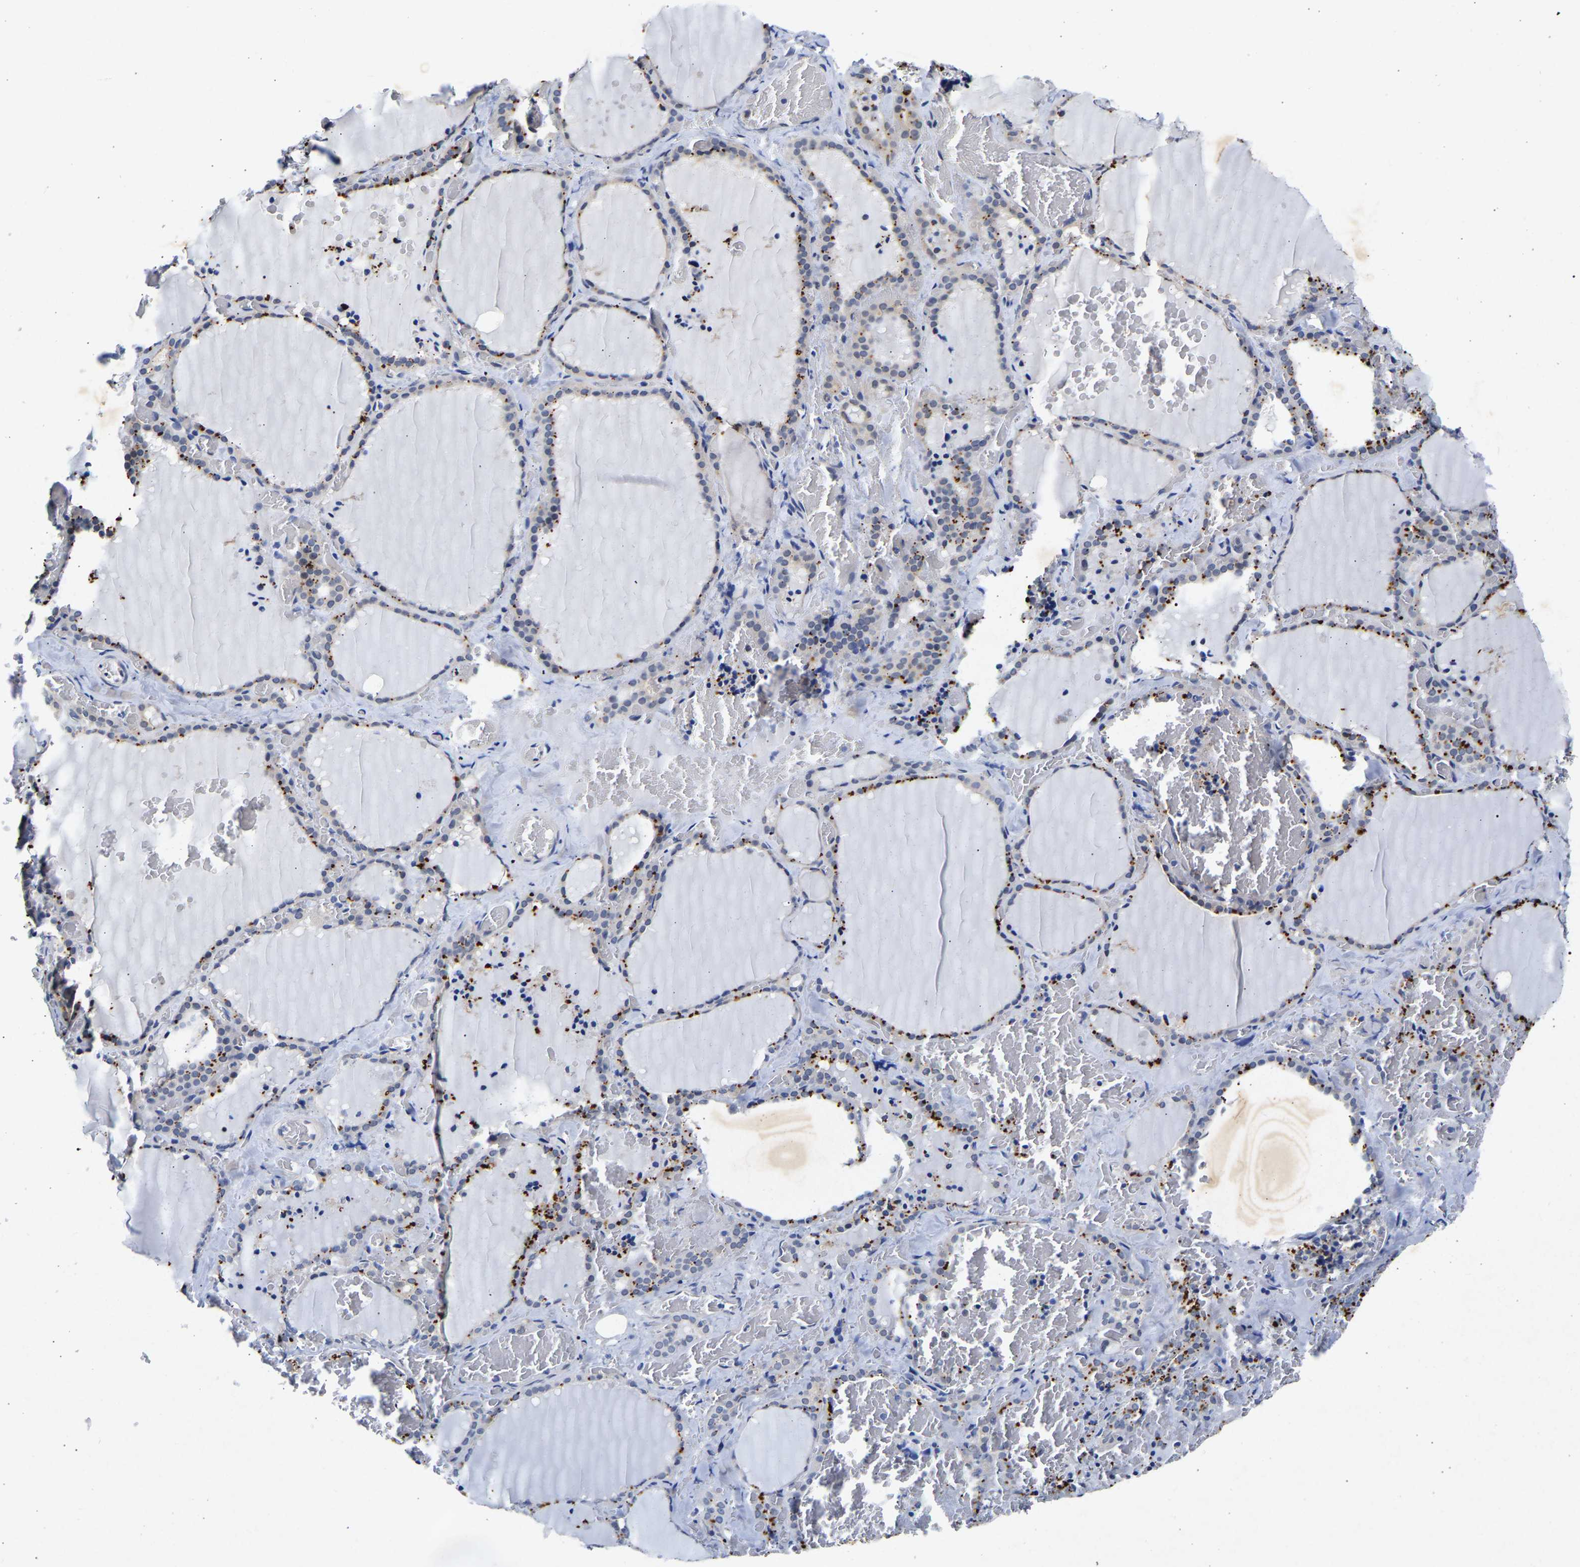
{"staining": {"intensity": "moderate", "quantity": "25%-75%", "location": "cytoplasmic/membranous"}, "tissue": "thyroid gland", "cell_type": "Glandular cells", "image_type": "normal", "snomed": [{"axis": "morphology", "description": "Normal tissue, NOS"}, {"axis": "topography", "description": "Thyroid gland"}], "caption": "Immunohistochemistry (IHC) of benign human thyroid gland exhibits medium levels of moderate cytoplasmic/membranous staining in about 25%-75% of glandular cells.", "gene": "CCDC6", "patient": {"sex": "female", "age": 22}}